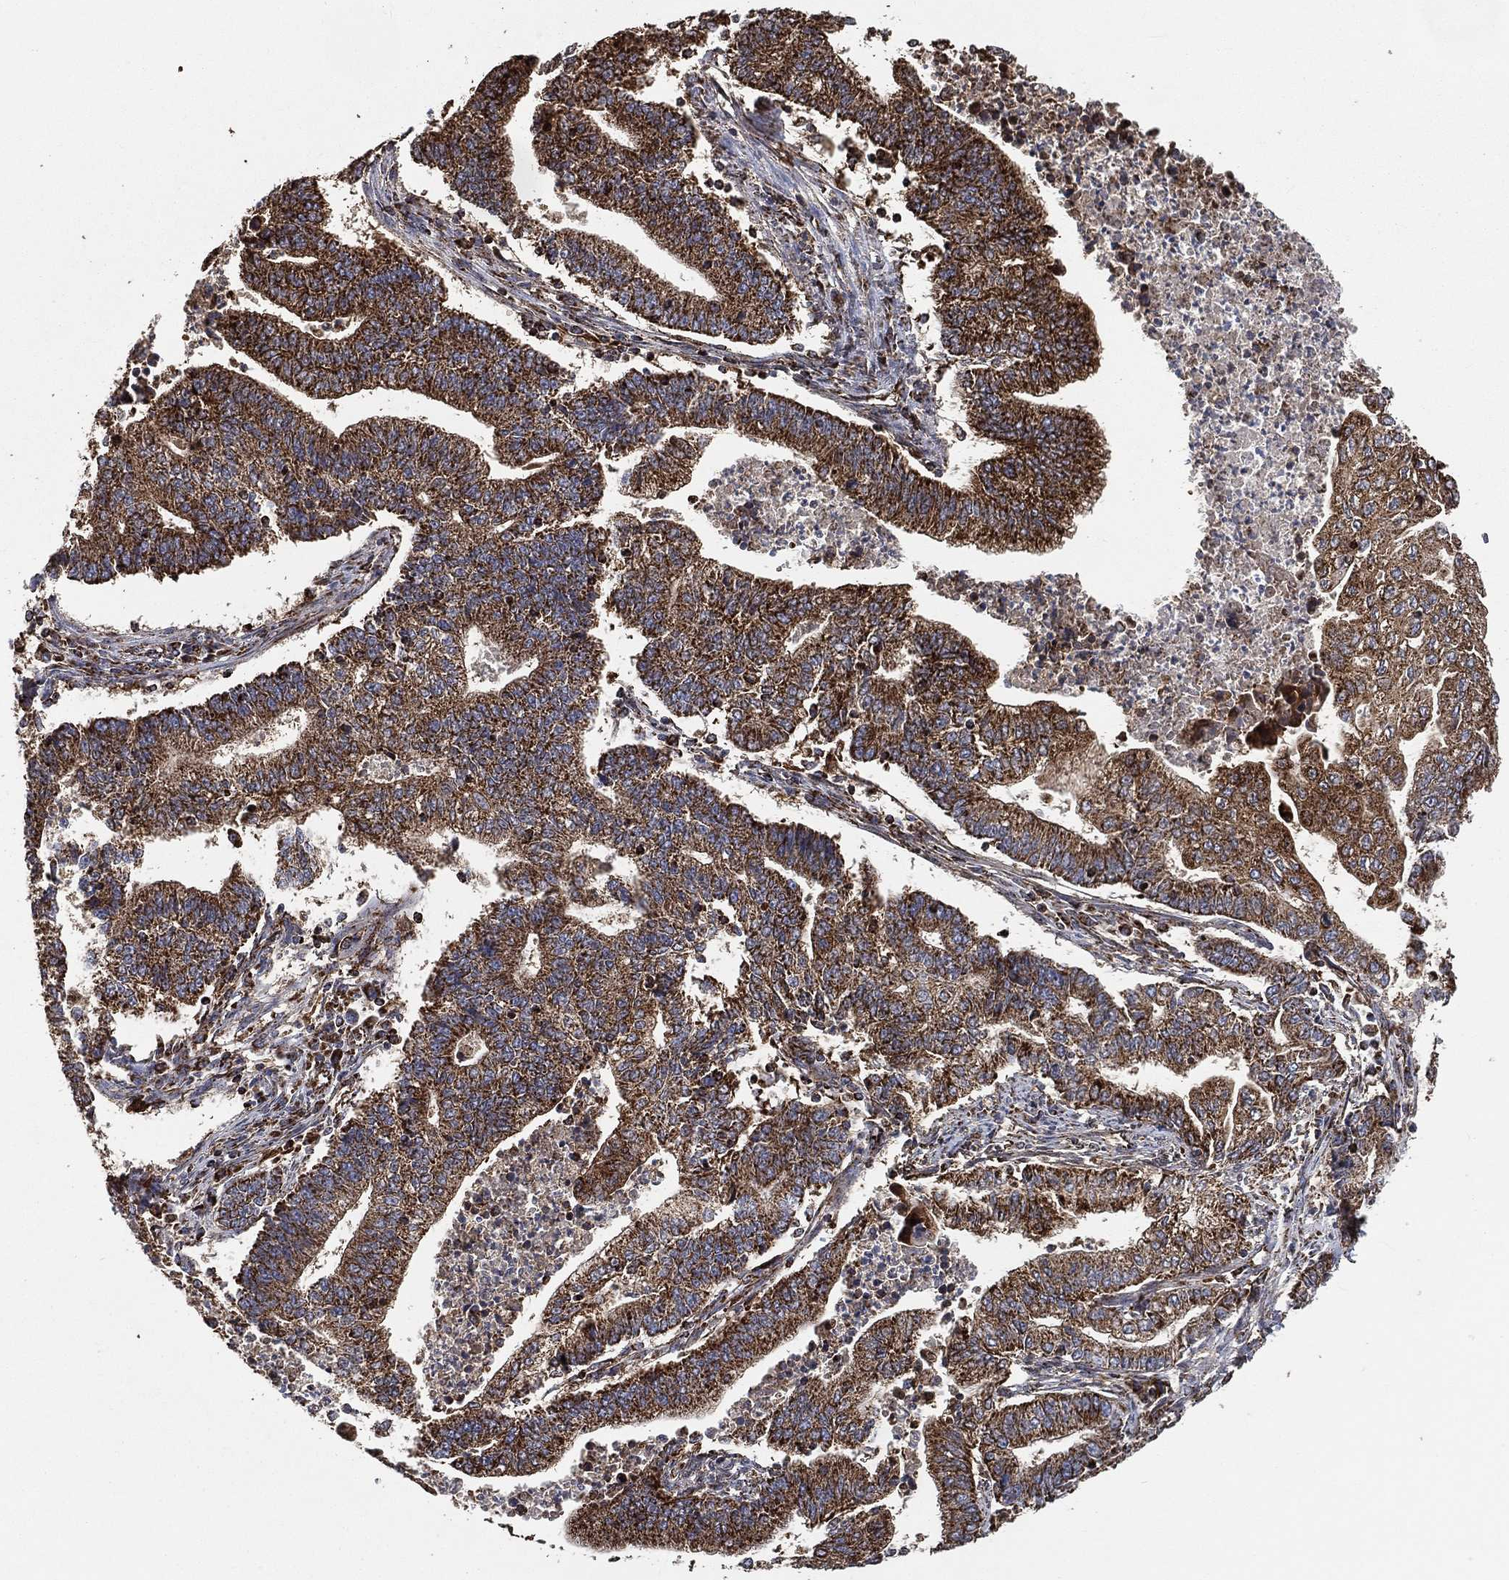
{"staining": {"intensity": "strong", "quantity": ">75%", "location": "cytoplasmic/membranous"}, "tissue": "endometrial cancer", "cell_type": "Tumor cells", "image_type": "cancer", "snomed": [{"axis": "morphology", "description": "Adenocarcinoma, NOS"}, {"axis": "topography", "description": "Uterus"}, {"axis": "topography", "description": "Endometrium"}], "caption": "Immunohistochemistry photomicrograph of human endometrial cancer (adenocarcinoma) stained for a protein (brown), which displays high levels of strong cytoplasmic/membranous positivity in about >75% of tumor cells.", "gene": "SLC38A7", "patient": {"sex": "female", "age": 54}}